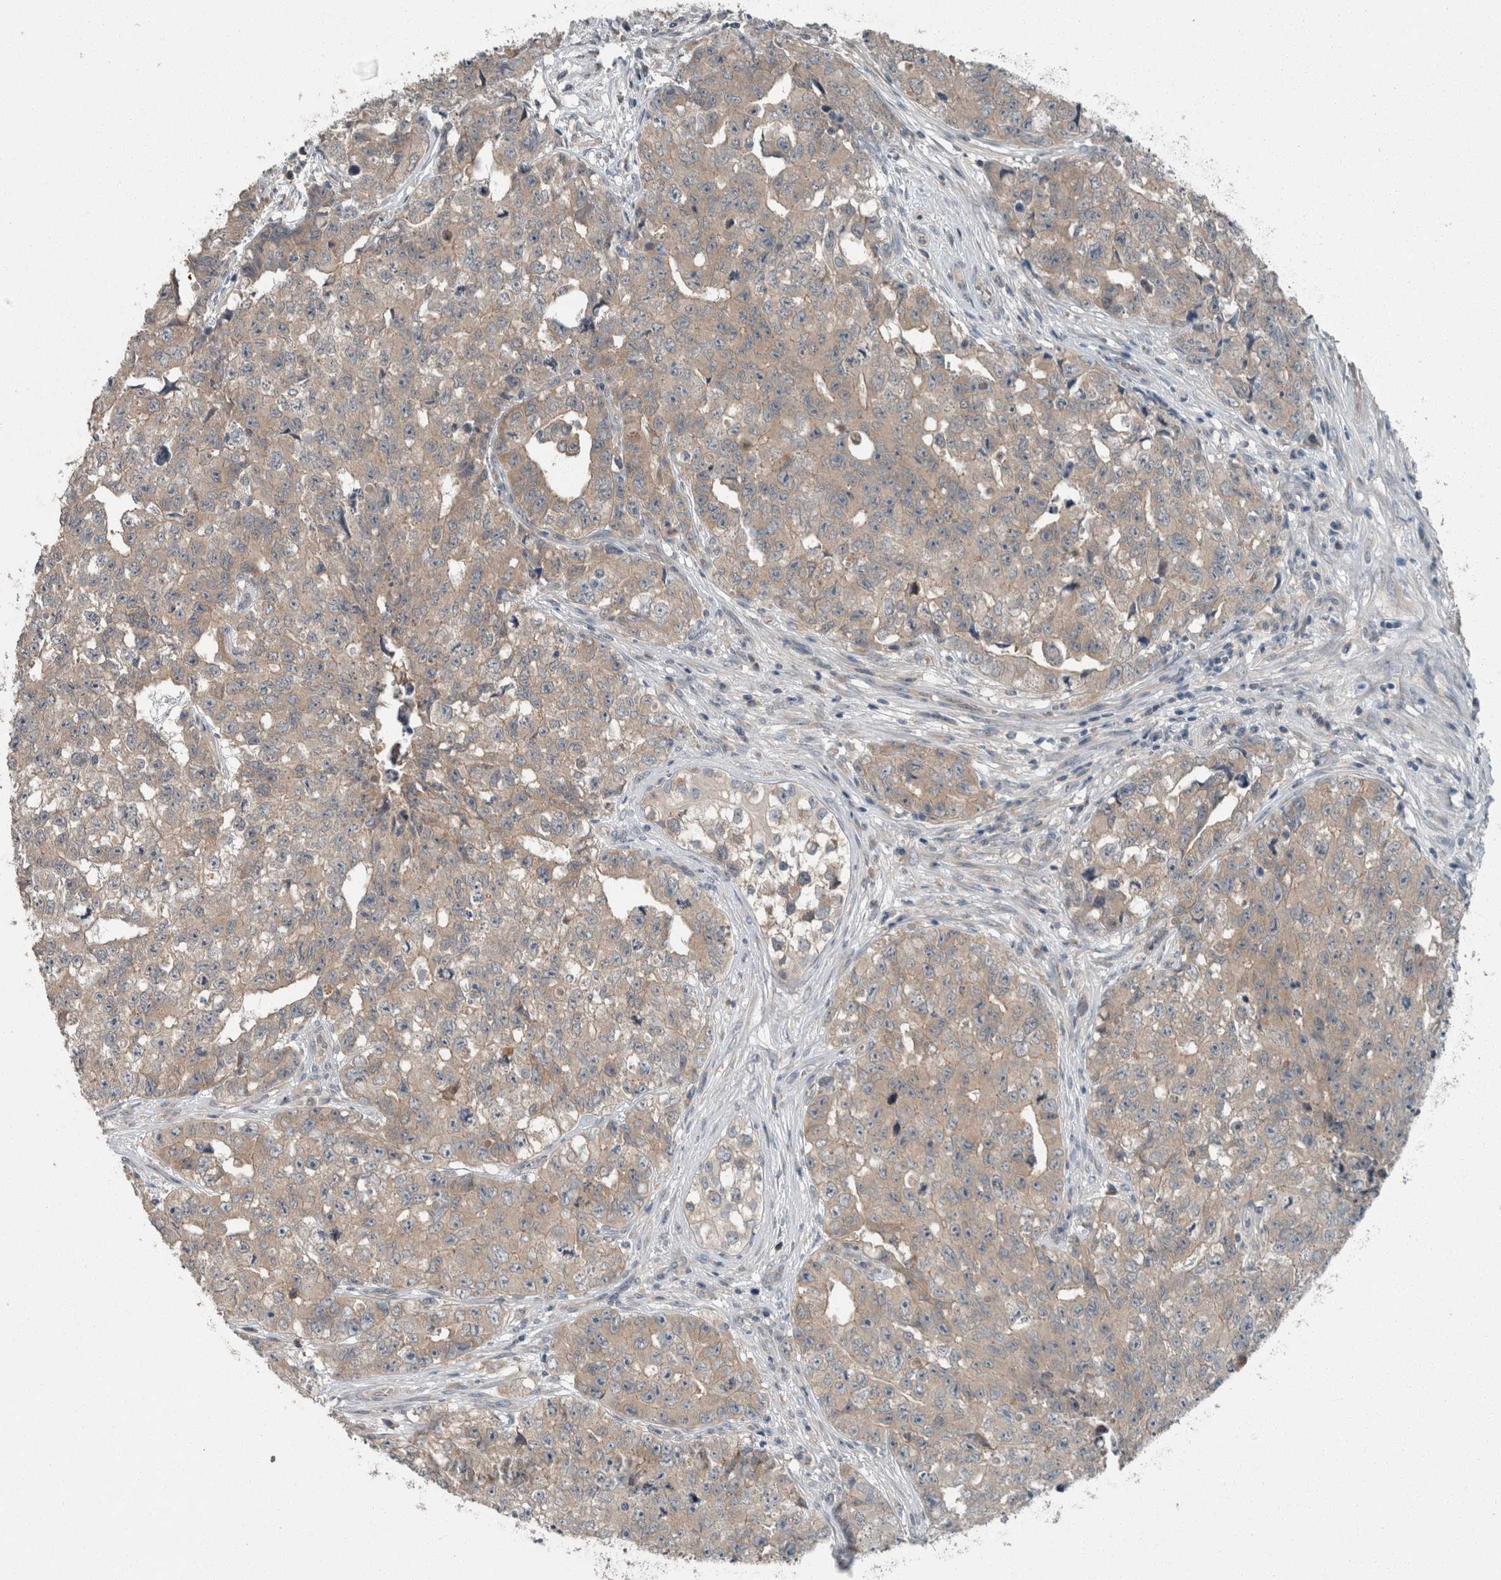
{"staining": {"intensity": "weak", "quantity": "25%-75%", "location": "cytoplasmic/membranous"}, "tissue": "testis cancer", "cell_type": "Tumor cells", "image_type": "cancer", "snomed": [{"axis": "morphology", "description": "Carcinoma, Embryonal, NOS"}, {"axis": "topography", "description": "Testis"}], "caption": "This micrograph displays testis embryonal carcinoma stained with immunohistochemistry (IHC) to label a protein in brown. The cytoplasmic/membranous of tumor cells show weak positivity for the protein. Nuclei are counter-stained blue.", "gene": "KNTC1", "patient": {"sex": "male", "age": 28}}